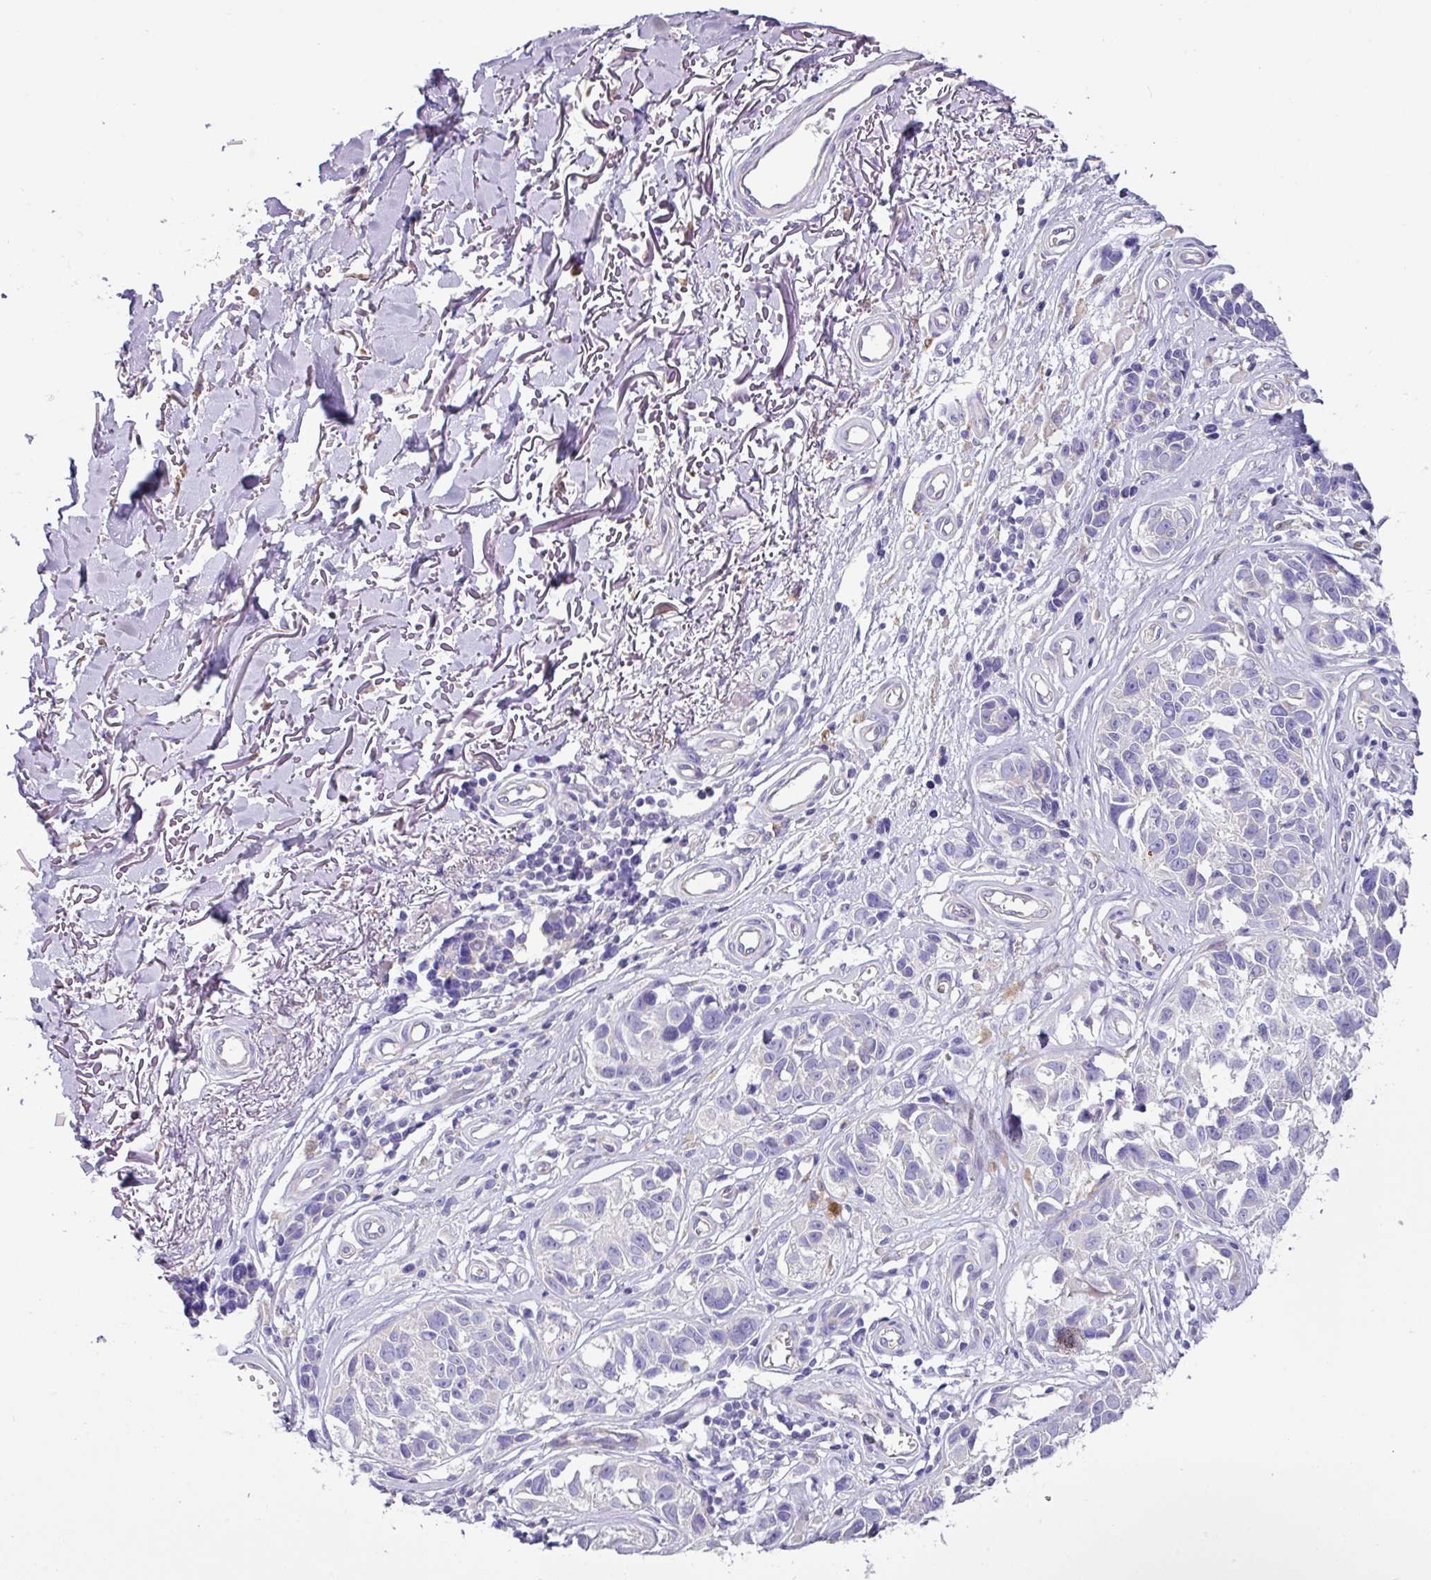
{"staining": {"intensity": "negative", "quantity": "none", "location": "none"}, "tissue": "melanoma", "cell_type": "Tumor cells", "image_type": "cancer", "snomed": [{"axis": "morphology", "description": "Malignant melanoma, NOS"}, {"axis": "topography", "description": "Skin"}], "caption": "This is an immunohistochemistry micrograph of human malignant melanoma. There is no staining in tumor cells.", "gene": "RGS16", "patient": {"sex": "male", "age": 73}}